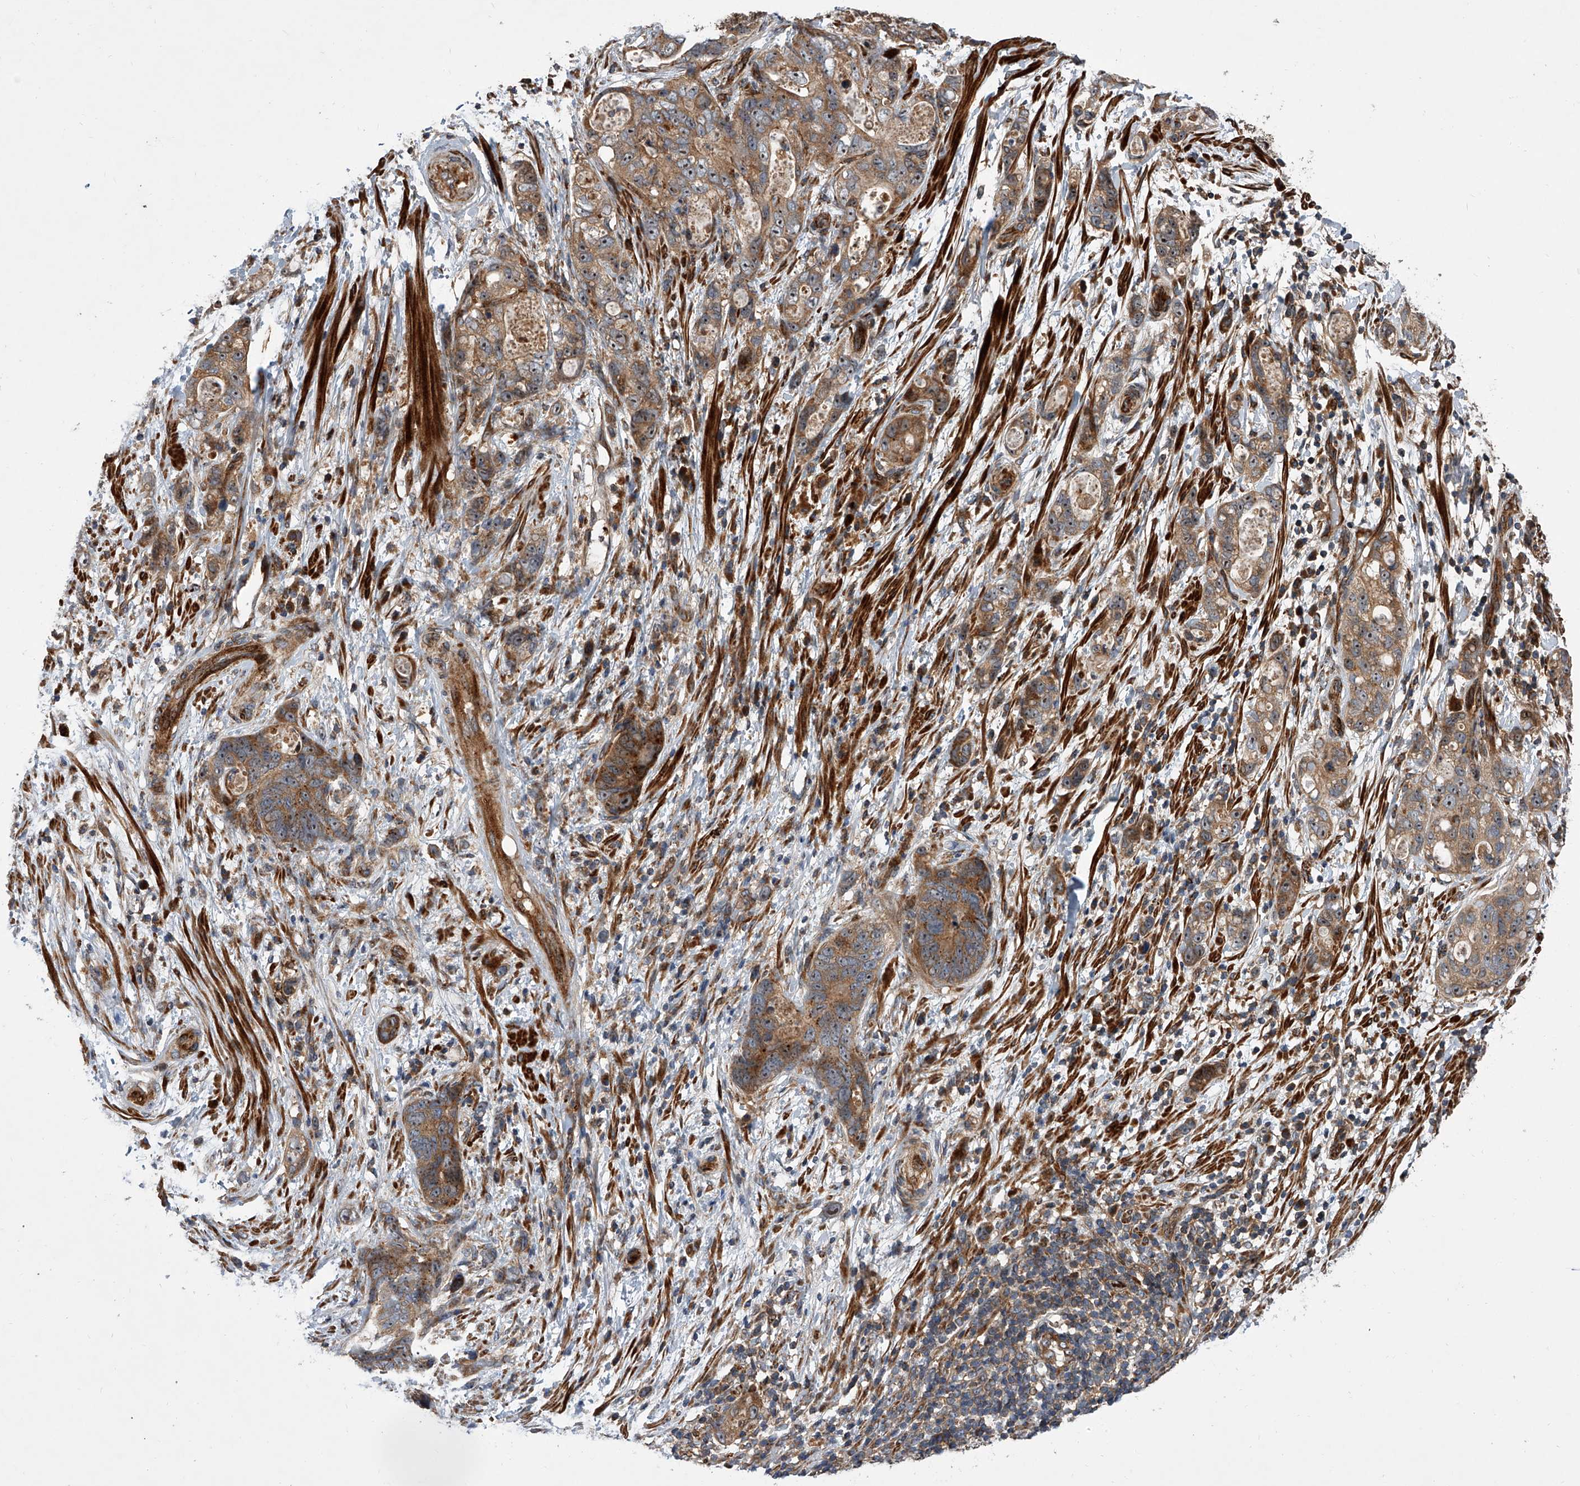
{"staining": {"intensity": "moderate", "quantity": ">75%", "location": "cytoplasmic/membranous,nuclear"}, "tissue": "stomach cancer", "cell_type": "Tumor cells", "image_type": "cancer", "snomed": [{"axis": "morphology", "description": "Normal tissue, NOS"}, {"axis": "morphology", "description": "Adenocarcinoma, NOS"}, {"axis": "topography", "description": "Stomach"}], "caption": "Immunohistochemical staining of human stomach adenocarcinoma displays medium levels of moderate cytoplasmic/membranous and nuclear protein expression in approximately >75% of tumor cells.", "gene": "USP47", "patient": {"sex": "female", "age": 89}}